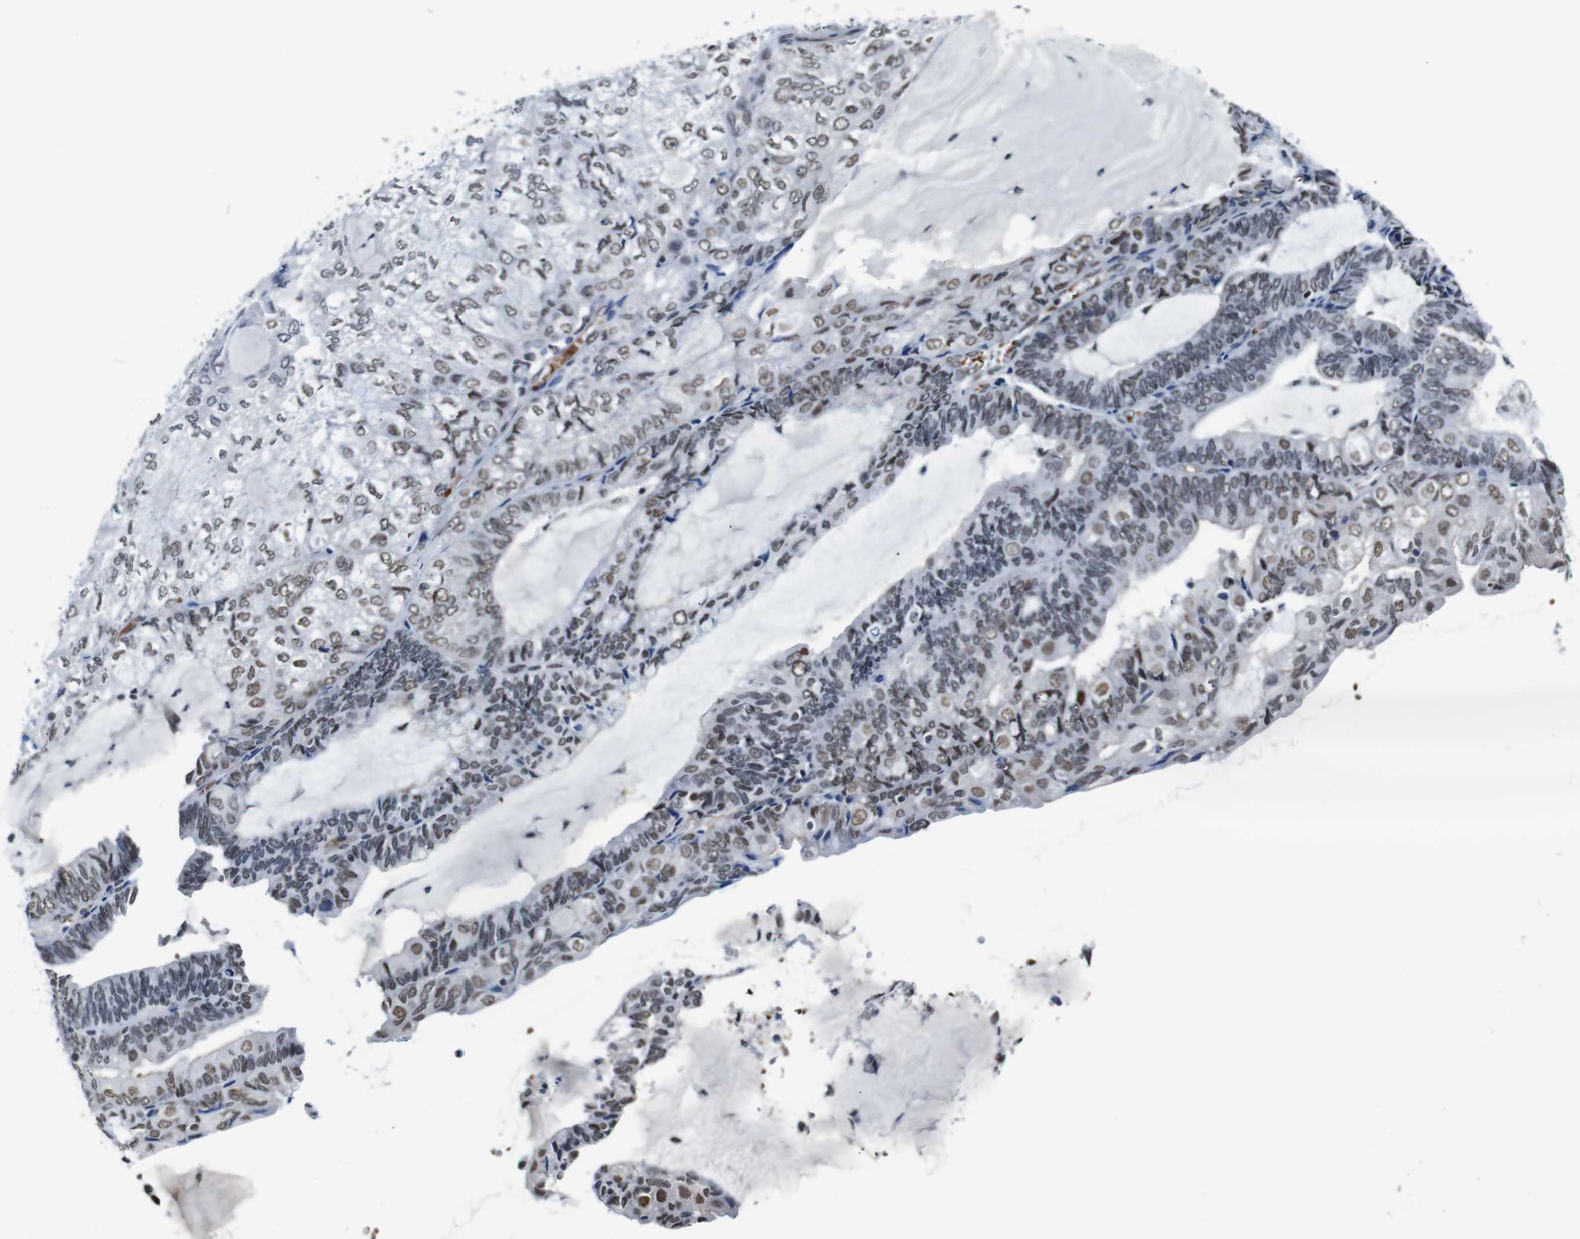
{"staining": {"intensity": "moderate", "quantity": ">75%", "location": "nuclear"}, "tissue": "endometrial cancer", "cell_type": "Tumor cells", "image_type": "cancer", "snomed": [{"axis": "morphology", "description": "Adenocarcinoma, NOS"}, {"axis": "topography", "description": "Endometrium"}], "caption": "Endometrial cancer (adenocarcinoma) was stained to show a protein in brown. There is medium levels of moderate nuclear positivity in approximately >75% of tumor cells. (IHC, brightfield microscopy, high magnification).", "gene": "ILDR2", "patient": {"sex": "female", "age": 81}}